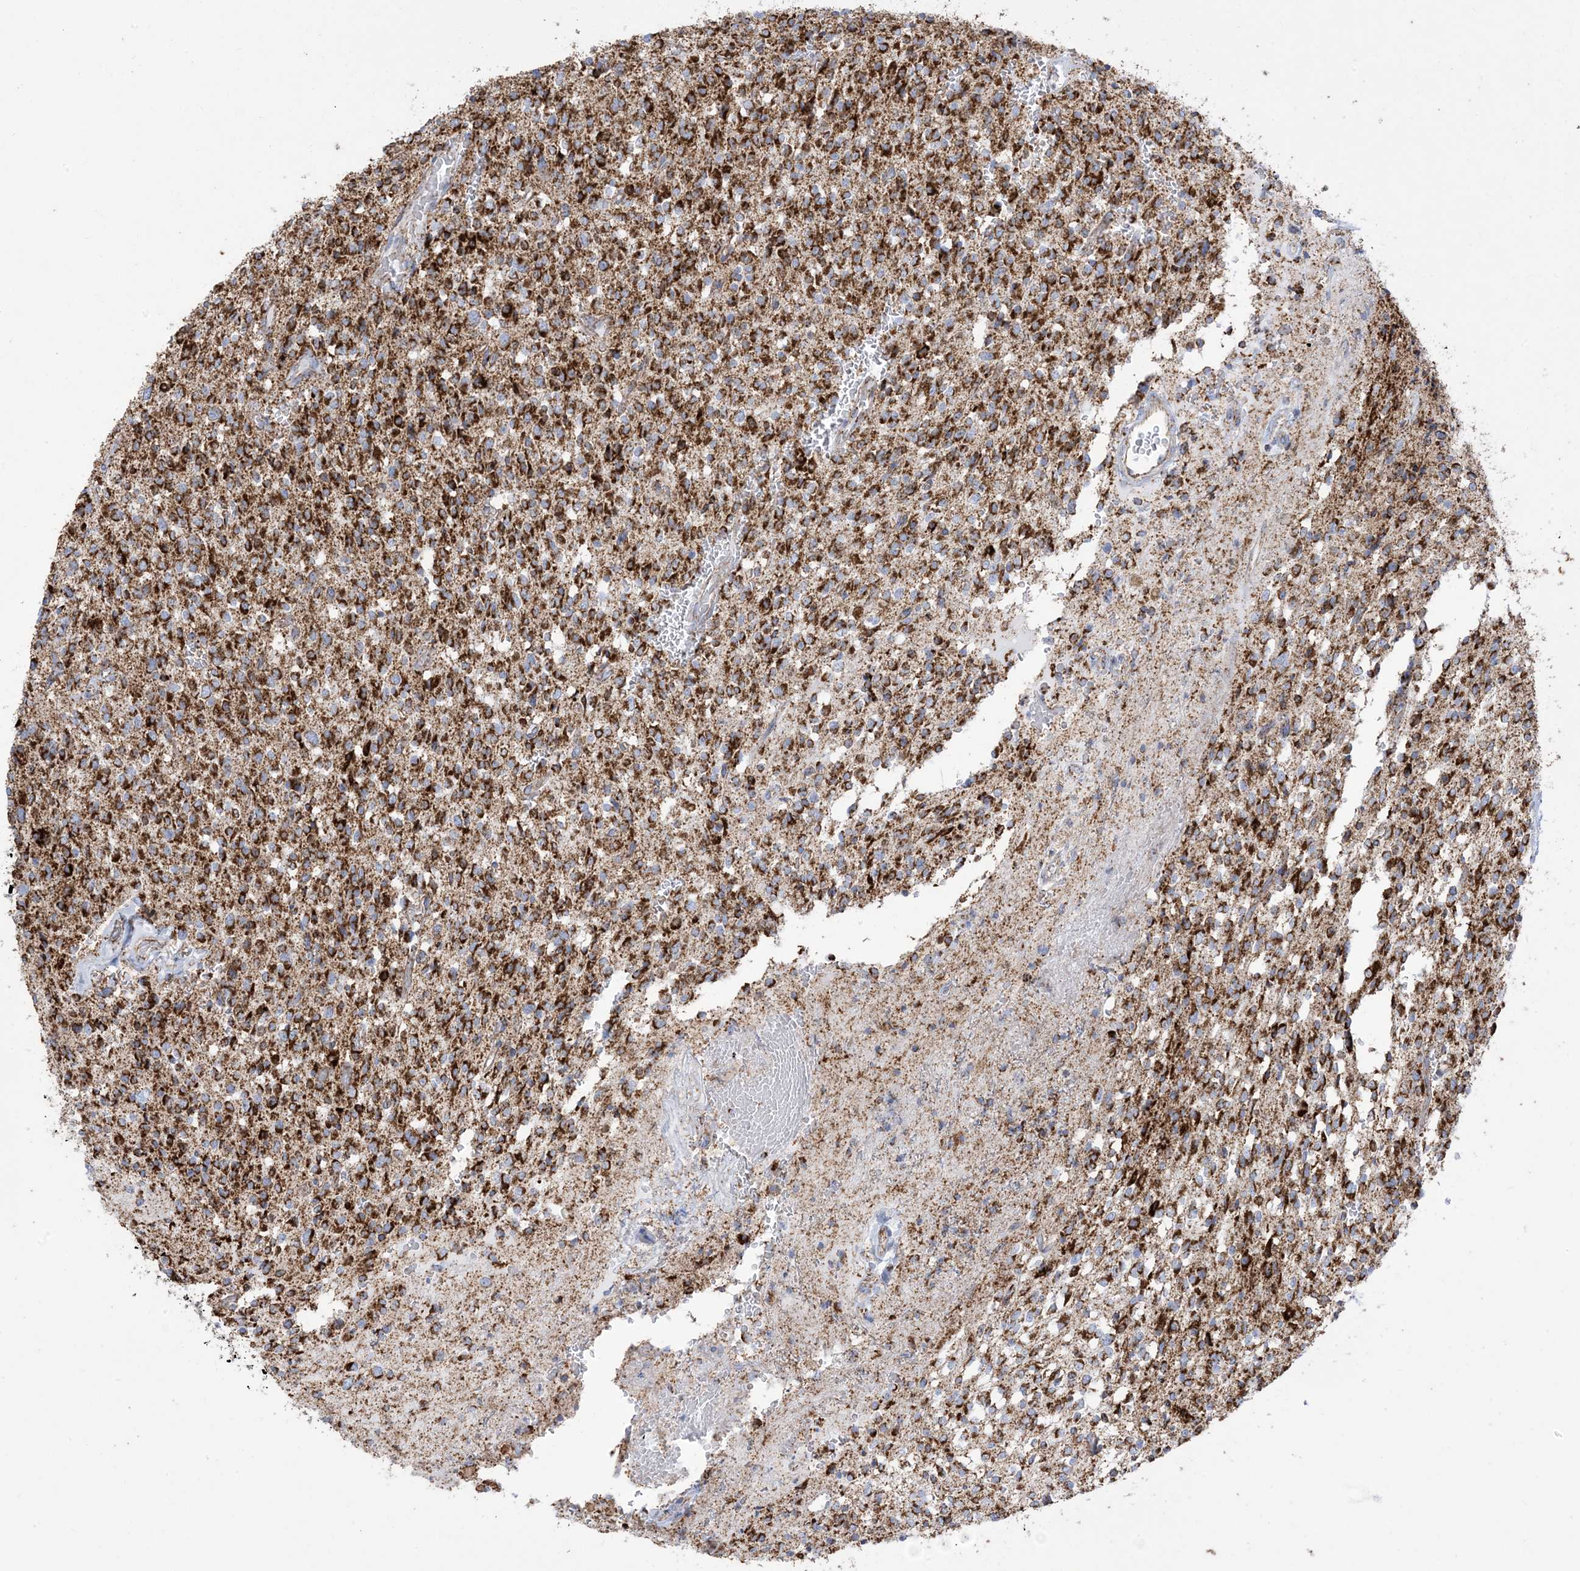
{"staining": {"intensity": "strong", "quantity": ">75%", "location": "cytoplasmic/membranous"}, "tissue": "glioma", "cell_type": "Tumor cells", "image_type": "cancer", "snomed": [{"axis": "morphology", "description": "Glioma, malignant, High grade"}, {"axis": "topography", "description": "Brain"}], "caption": "Protein staining exhibits strong cytoplasmic/membranous positivity in about >75% of tumor cells in glioma. (brown staining indicates protein expression, while blue staining denotes nuclei).", "gene": "SAMM50", "patient": {"sex": "male", "age": 34}}